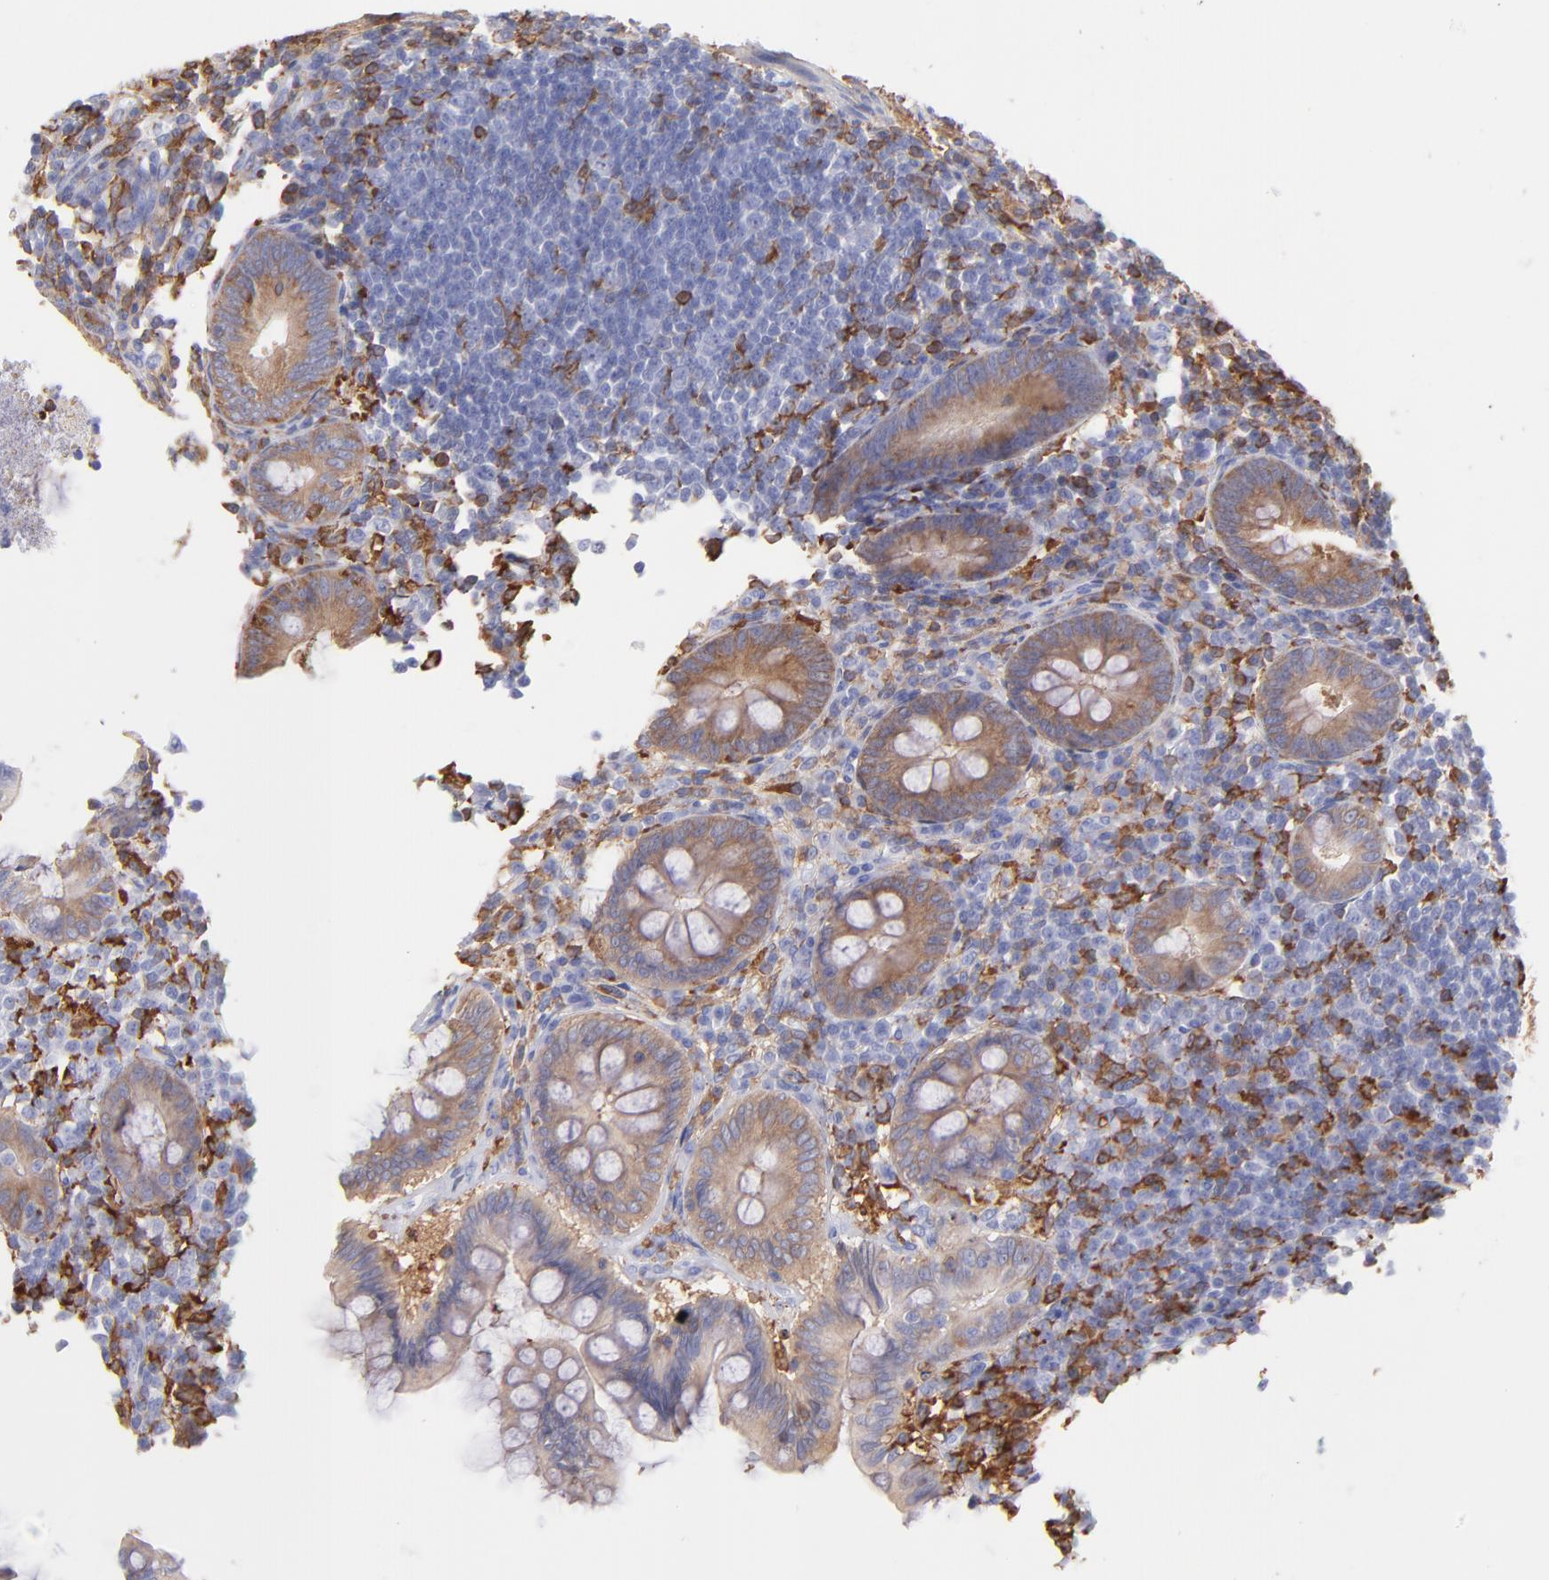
{"staining": {"intensity": "moderate", "quantity": ">75%", "location": "cytoplasmic/membranous"}, "tissue": "appendix", "cell_type": "Glandular cells", "image_type": "normal", "snomed": [{"axis": "morphology", "description": "Normal tissue, NOS"}, {"axis": "topography", "description": "Appendix"}], "caption": "Protein staining of unremarkable appendix displays moderate cytoplasmic/membranous staining in approximately >75% of glandular cells. The protein is stained brown, and the nuclei are stained in blue (DAB (3,3'-diaminobenzidine) IHC with brightfield microscopy, high magnification).", "gene": "PRKCA", "patient": {"sex": "female", "age": 66}}